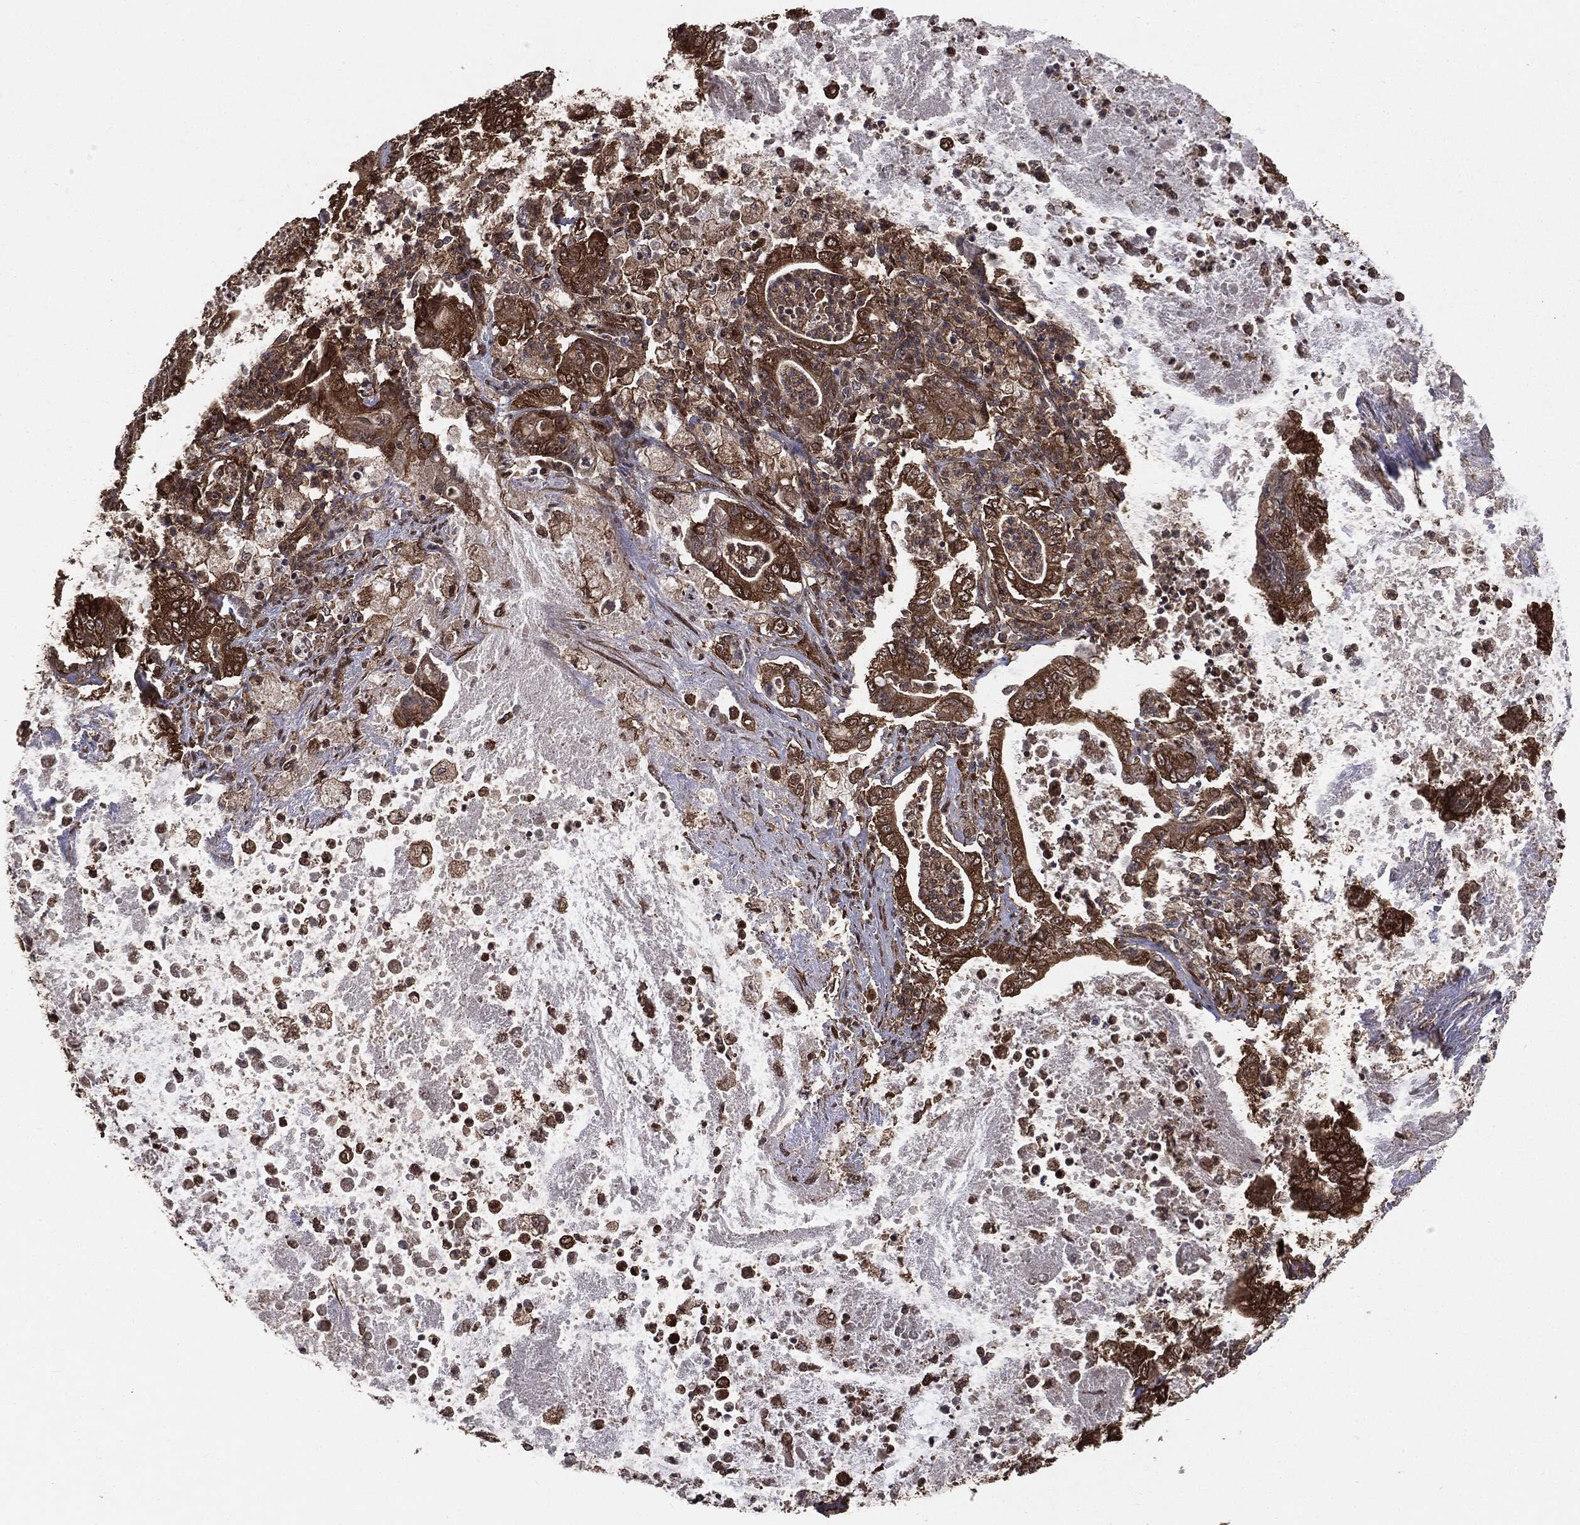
{"staining": {"intensity": "strong", "quantity": ">75%", "location": "cytoplasmic/membranous"}, "tissue": "pancreatic cancer", "cell_type": "Tumor cells", "image_type": "cancer", "snomed": [{"axis": "morphology", "description": "Adenocarcinoma, NOS"}, {"axis": "topography", "description": "Pancreas"}], "caption": "A high amount of strong cytoplasmic/membranous positivity is appreciated in about >75% of tumor cells in adenocarcinoma (pancreatic) tissue.", "gene": "NME1", "patient": {"sex": "male", "age": 71}}